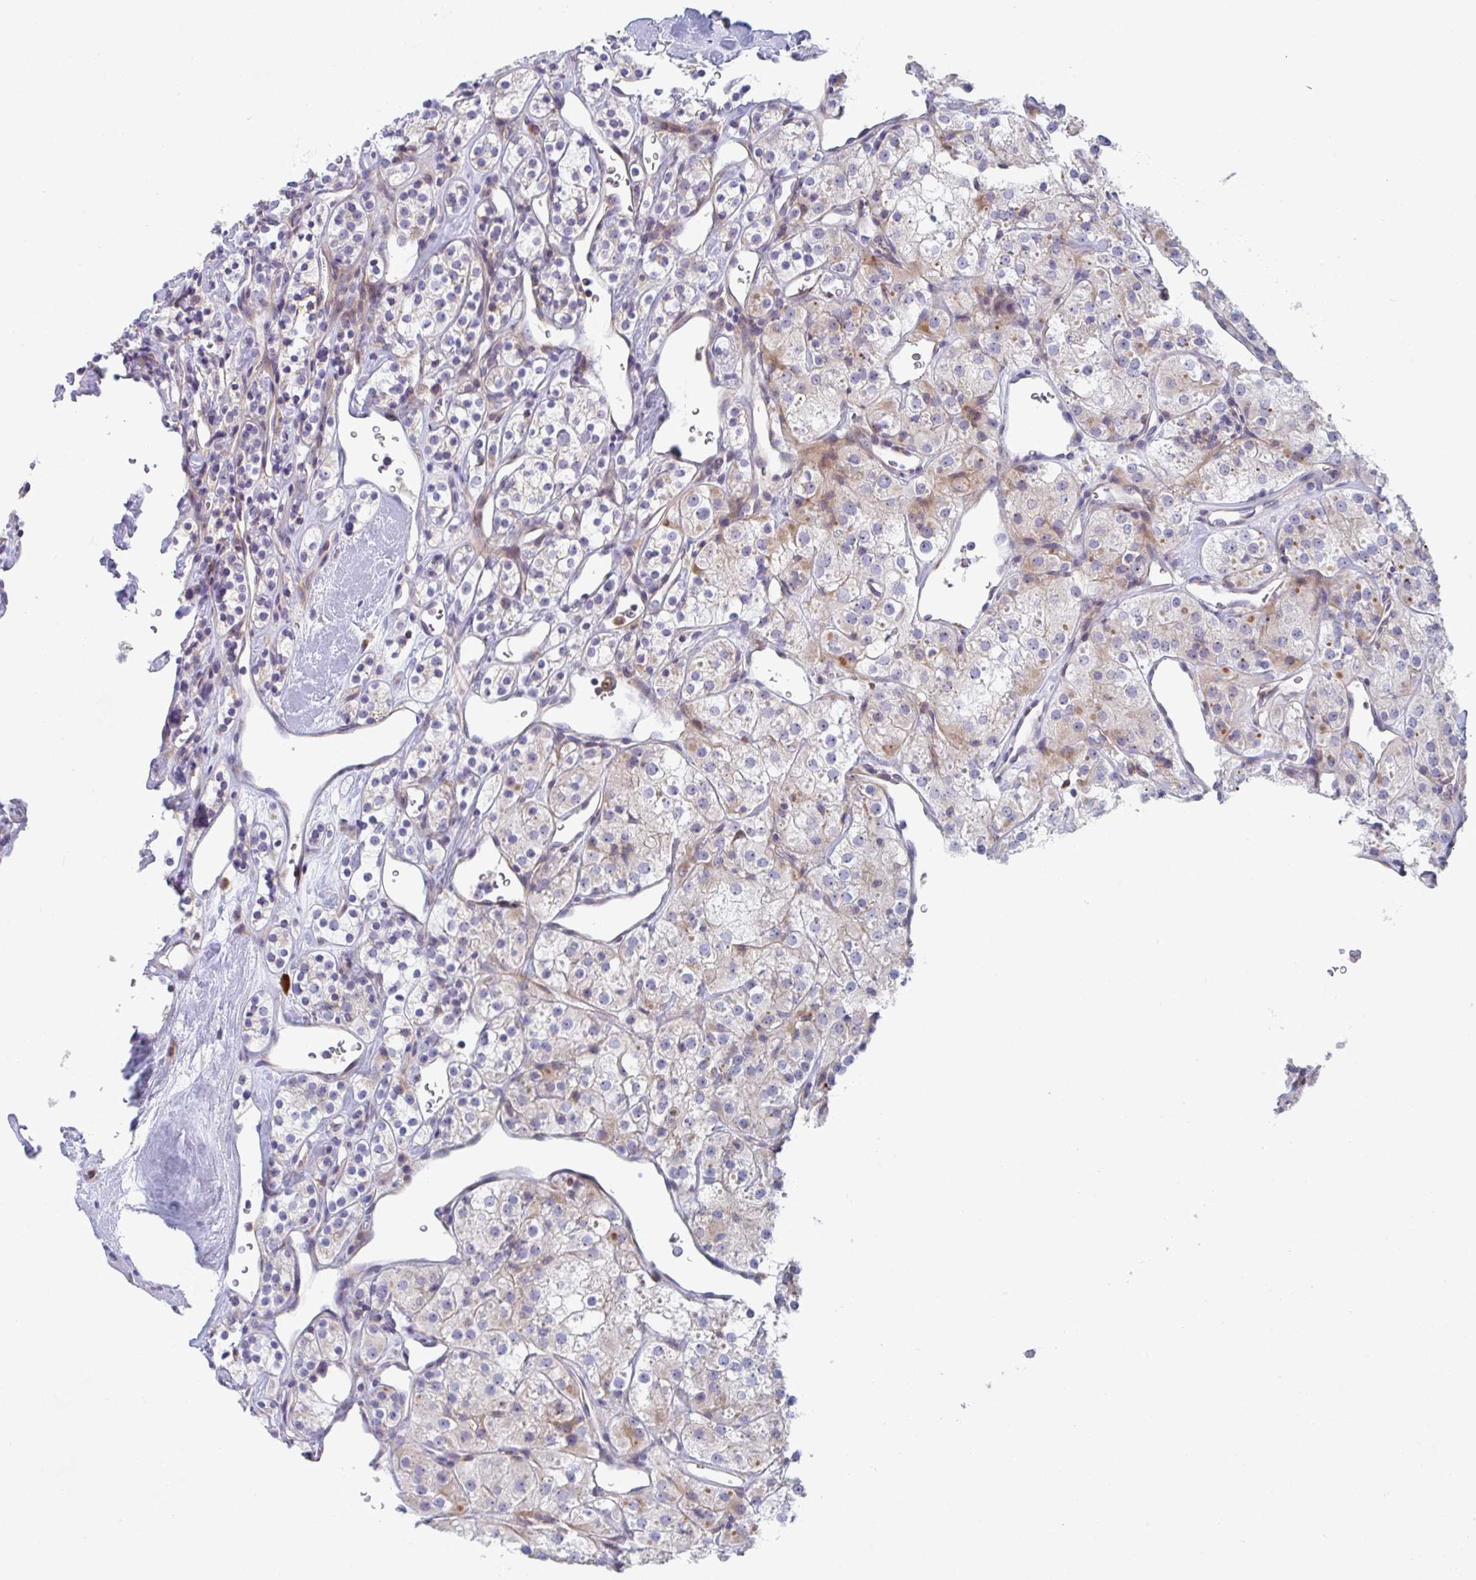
{"staining": {"intensity": "weak", "quantity": "<25%", "location": "cytoplasmic/membranous"}, "tissue": "renal cancer", "cell_type": "Tumor cells", "image_type": "cancer", "snomed": [{"axis": "morphology", "description": "Adenocarcinoma, NOS"}, {"axis": "topography", "description": "Kidney"}], "caption": "The image demonstrates no significant staining in tumor cells of renal cancer (adenocarcinoma). (DAB IHC visualized using brightfield microscopy, high magnification).", "gene": "KLHL33", "patient": {"sex": "male", "age": 77}}